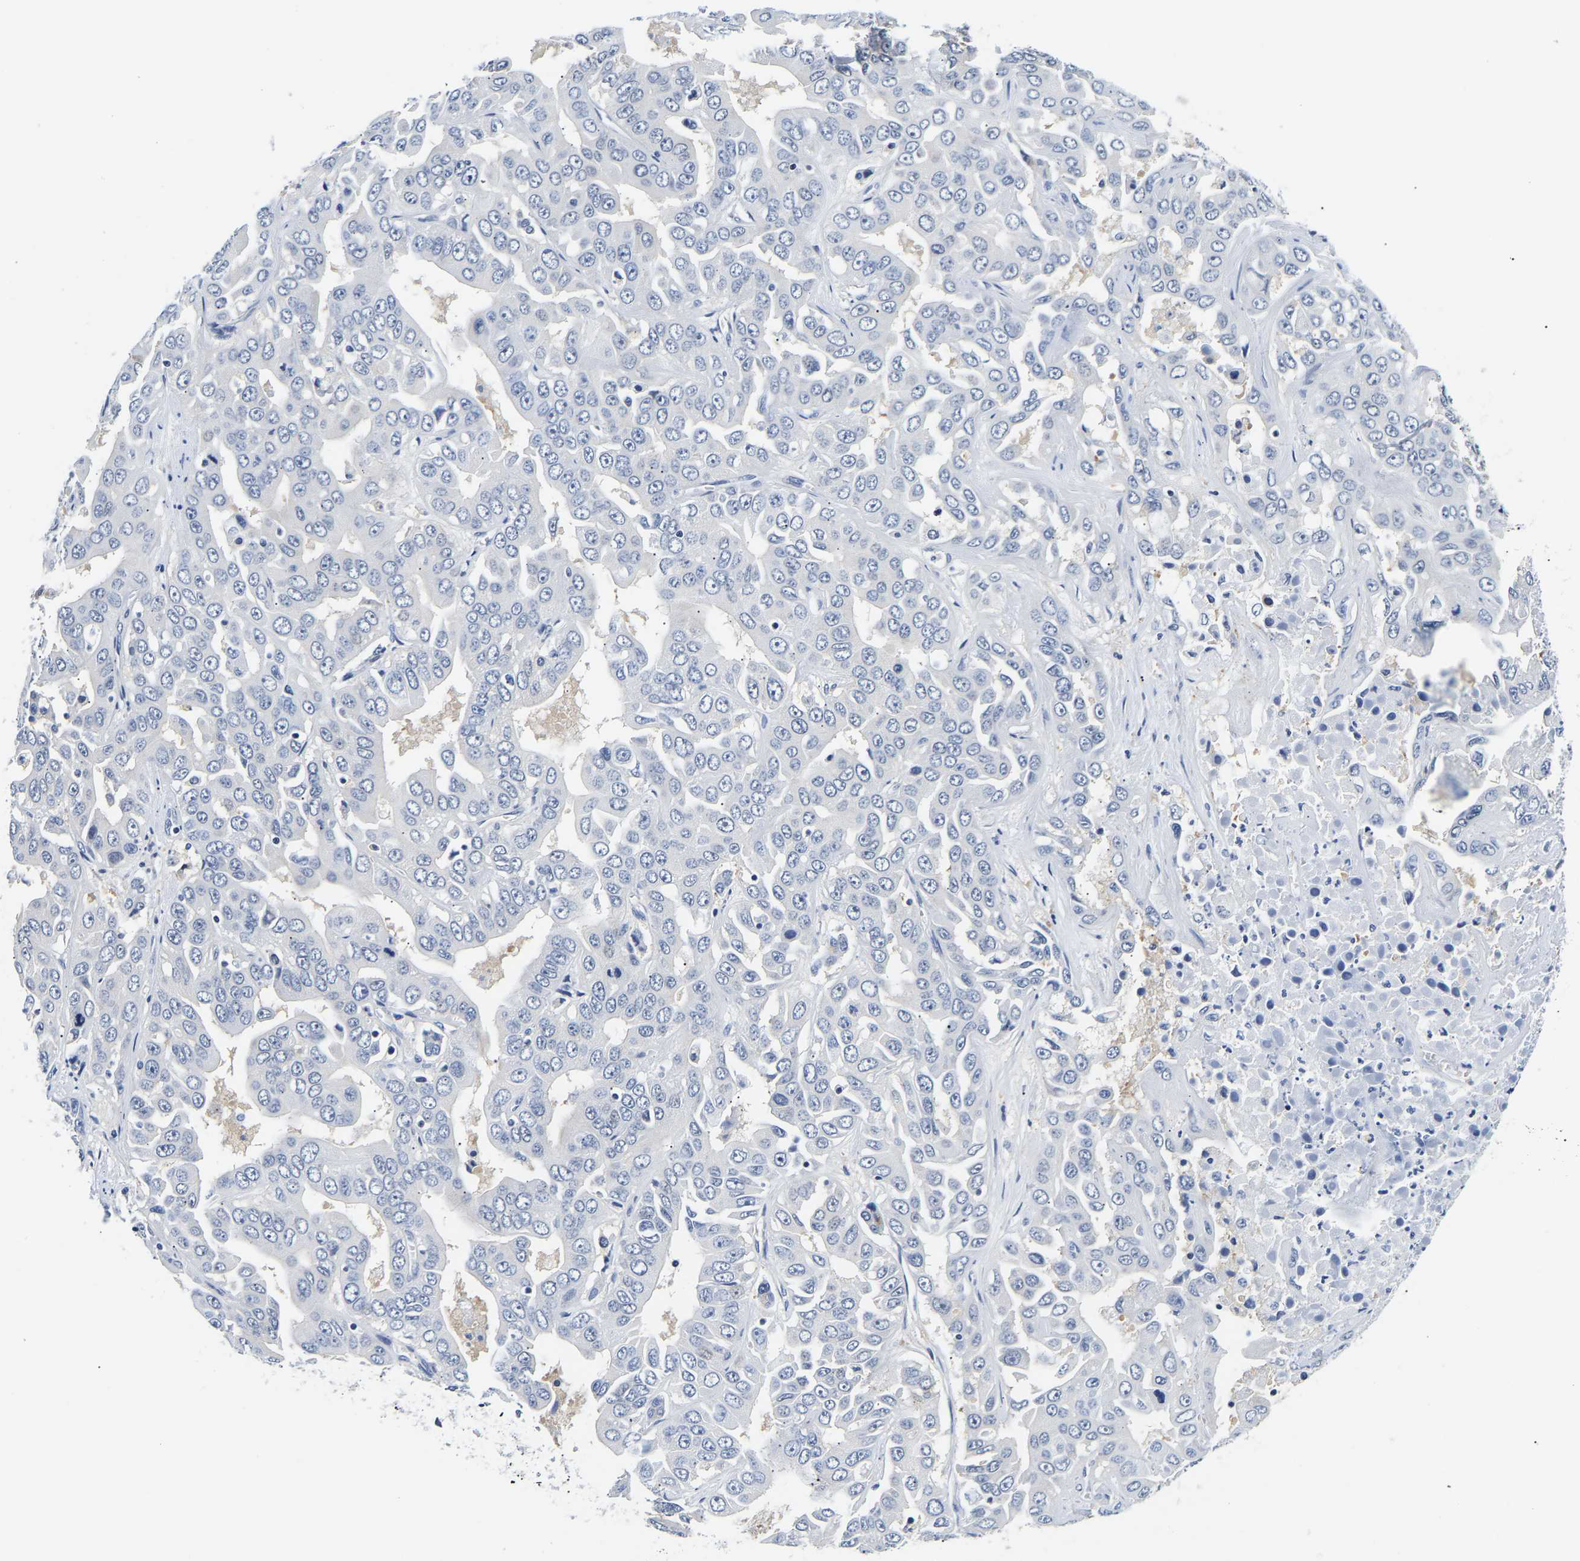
{"staining": {"intensity": "negative", "quantity": "none", "location": "none"}, "tissue": "liver cancer", "cell_type": "Tumor cells", "image_type": "cancer", "snomed": [{"axis": "morphology", "description": "Cholangiocarcinoma"}, {"axis": "topography", "description": "Liver"}], "caption": "Immunohistochemistry (IHC) photomicrograph of human liver cancer stained for a protein (brown), which demonstrates no staining in tumor cells. Brightfield microscopy of IHC stained with DAB (3,3'-diaminobenzidine) (brown) and hematoxylin (blue), captured at high magnification.", "gene": "UCHL3", "patient": {"sex": "female", "age": 52}}